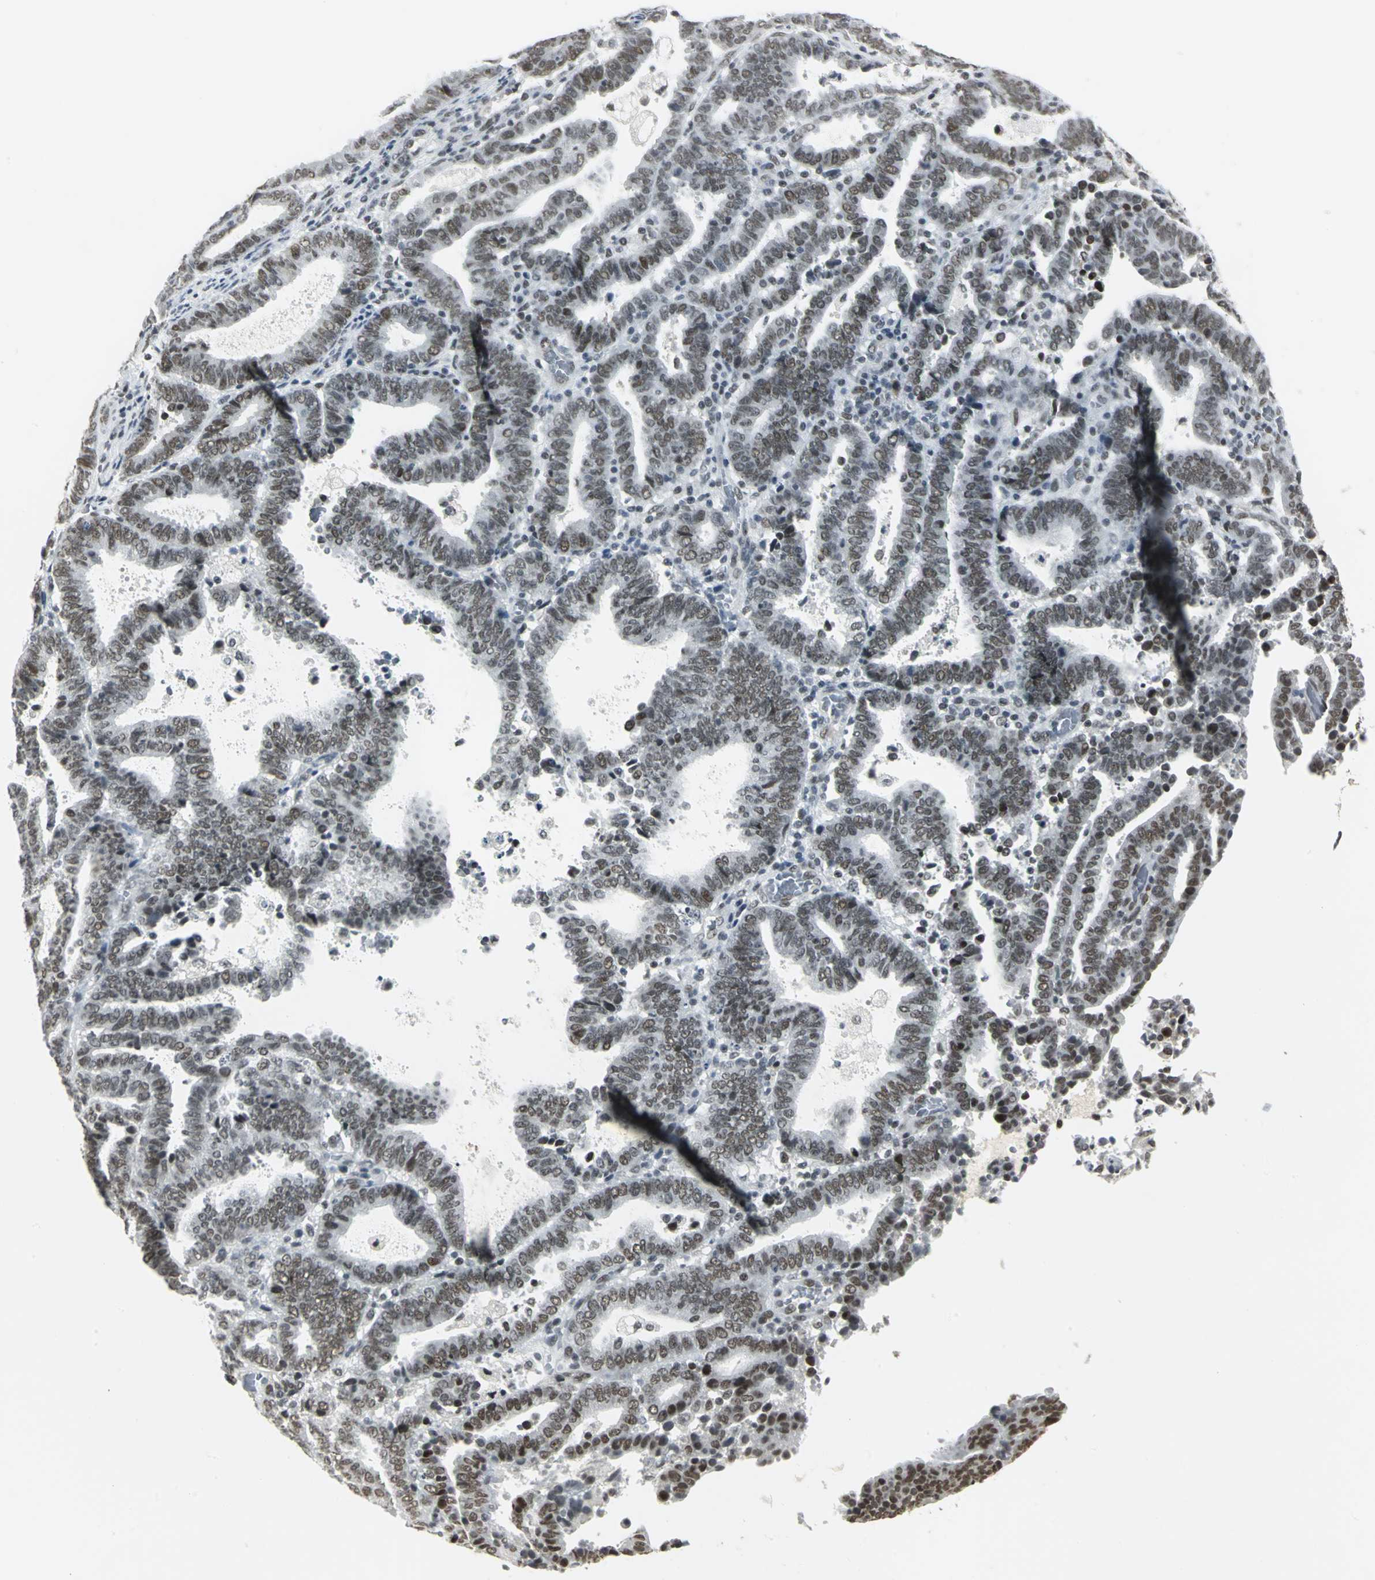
{"staining": {"intensity": "moderate", "quantity": ">75%", "location": "nuclear"}, "tissue": "endometrial cancer", "cell_type": "Tumor cells", "image_type": "cancer", "snomed": [{"axis": "morphology", "description": "Adenocarcinoma, NOS"}, {"axis": "topography", "description": "Uterus"}], "caption": "IHC (DAB (3,3'-diaminobenzidine)) staining of human endometrial cancer (adenocarcinoma) reveals moderate nuclear protein staining in approximately >75% of tumor cells.", "gene": "CBX3", "patient": {"sex": "female", "age": 83}}